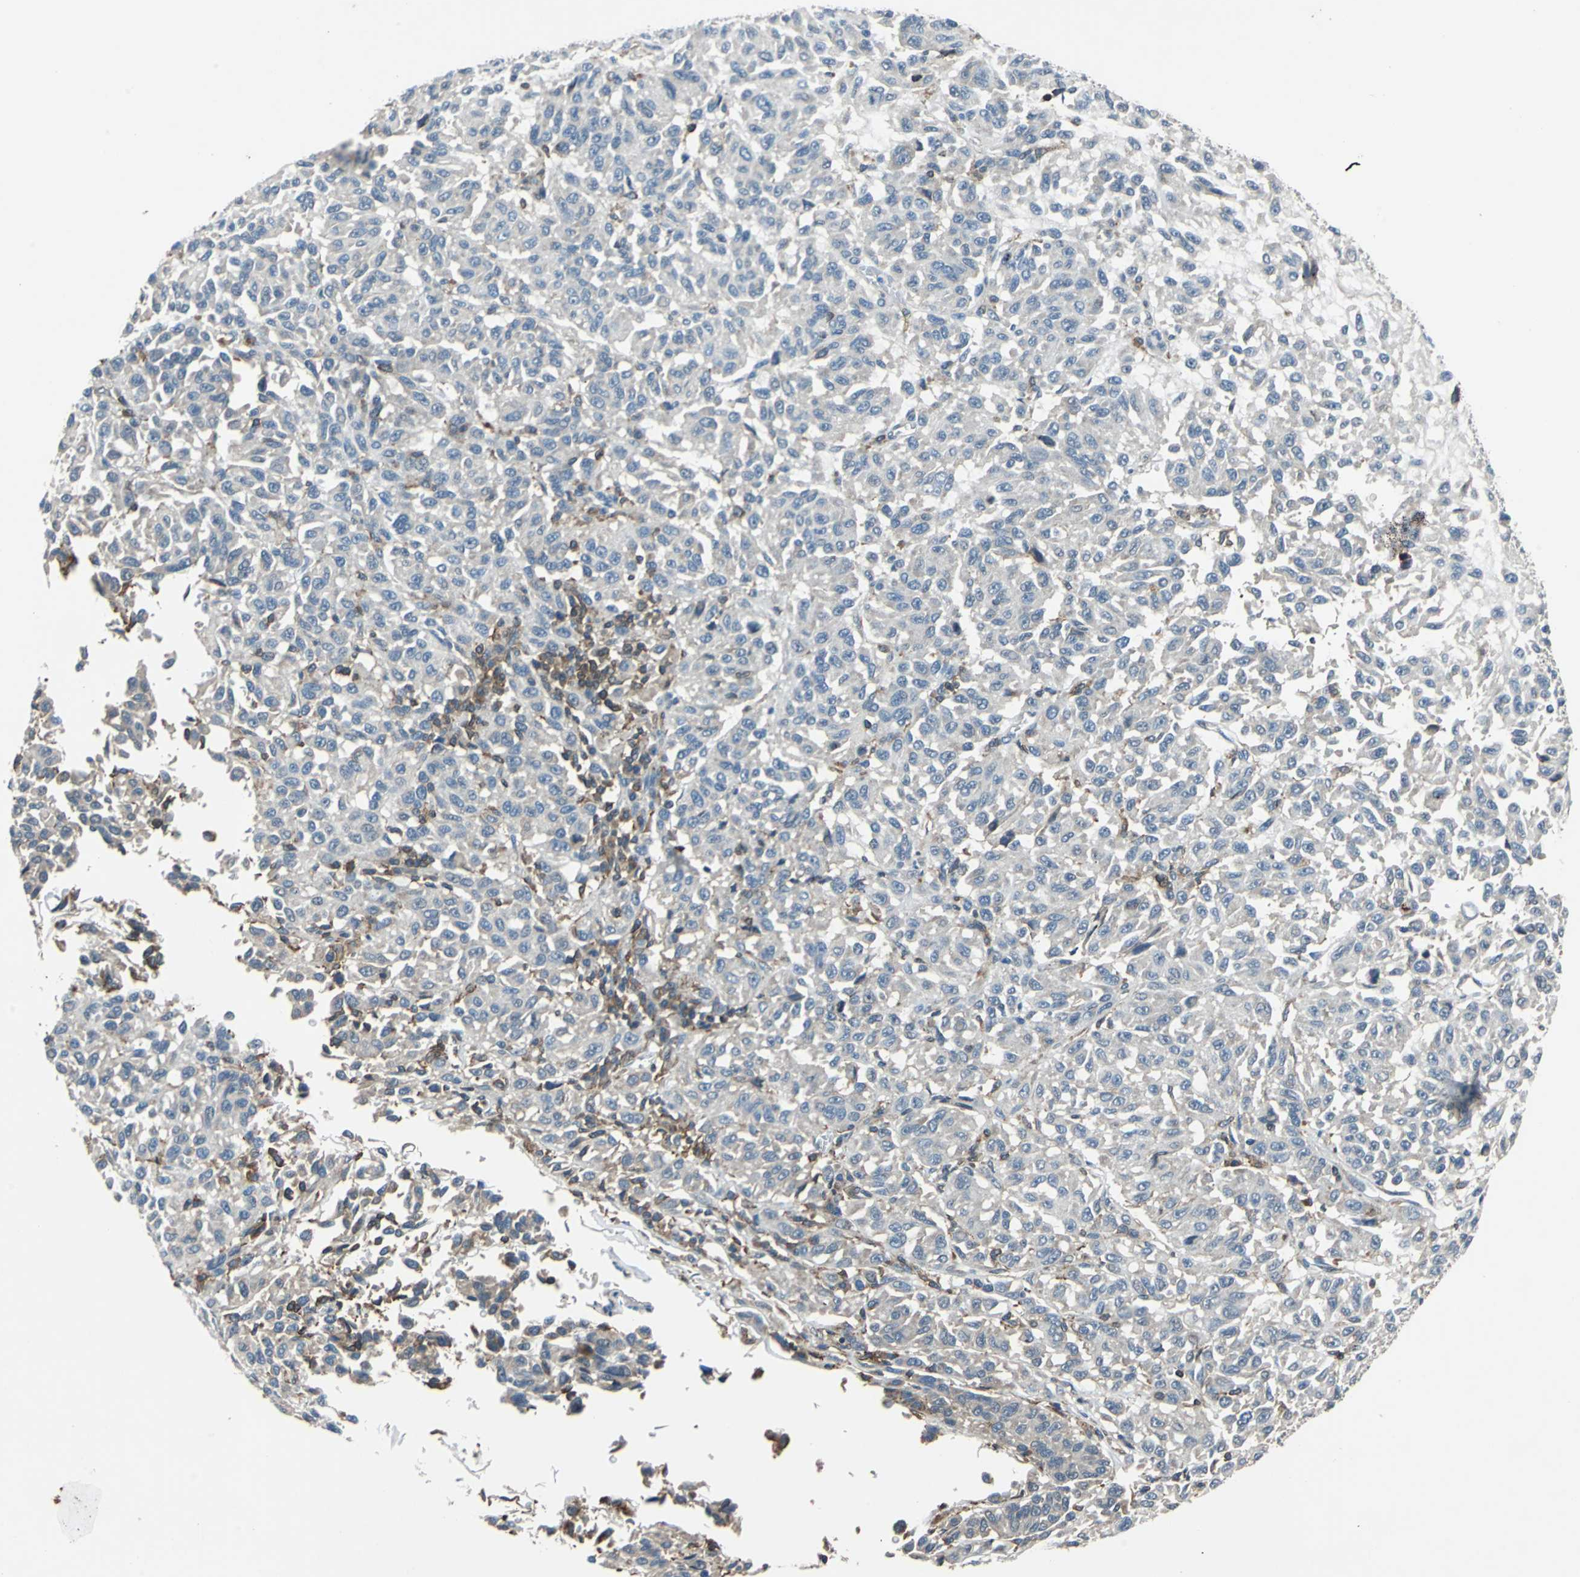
{"staining": {"intensity": "negative", "quantity": "none", "location": "none"}, "tissue": "melanoma", "cell_type": "Tumor cells", "image_type": "cancer", "snomed": [{"axis": "morphology", "description": "Malignant melanoma, Metastatic site"}, {"axis": "topography", "description": "Lung"}], "caption": "DAB (3,3'-diaminobenzidine) immunohistochemical staining of human malignant melanoma (metastatic site) exhibits no significant expression in tumor cells.", "gene": "SLC19A2", "patient": {"sex": "male", "age": 64}}